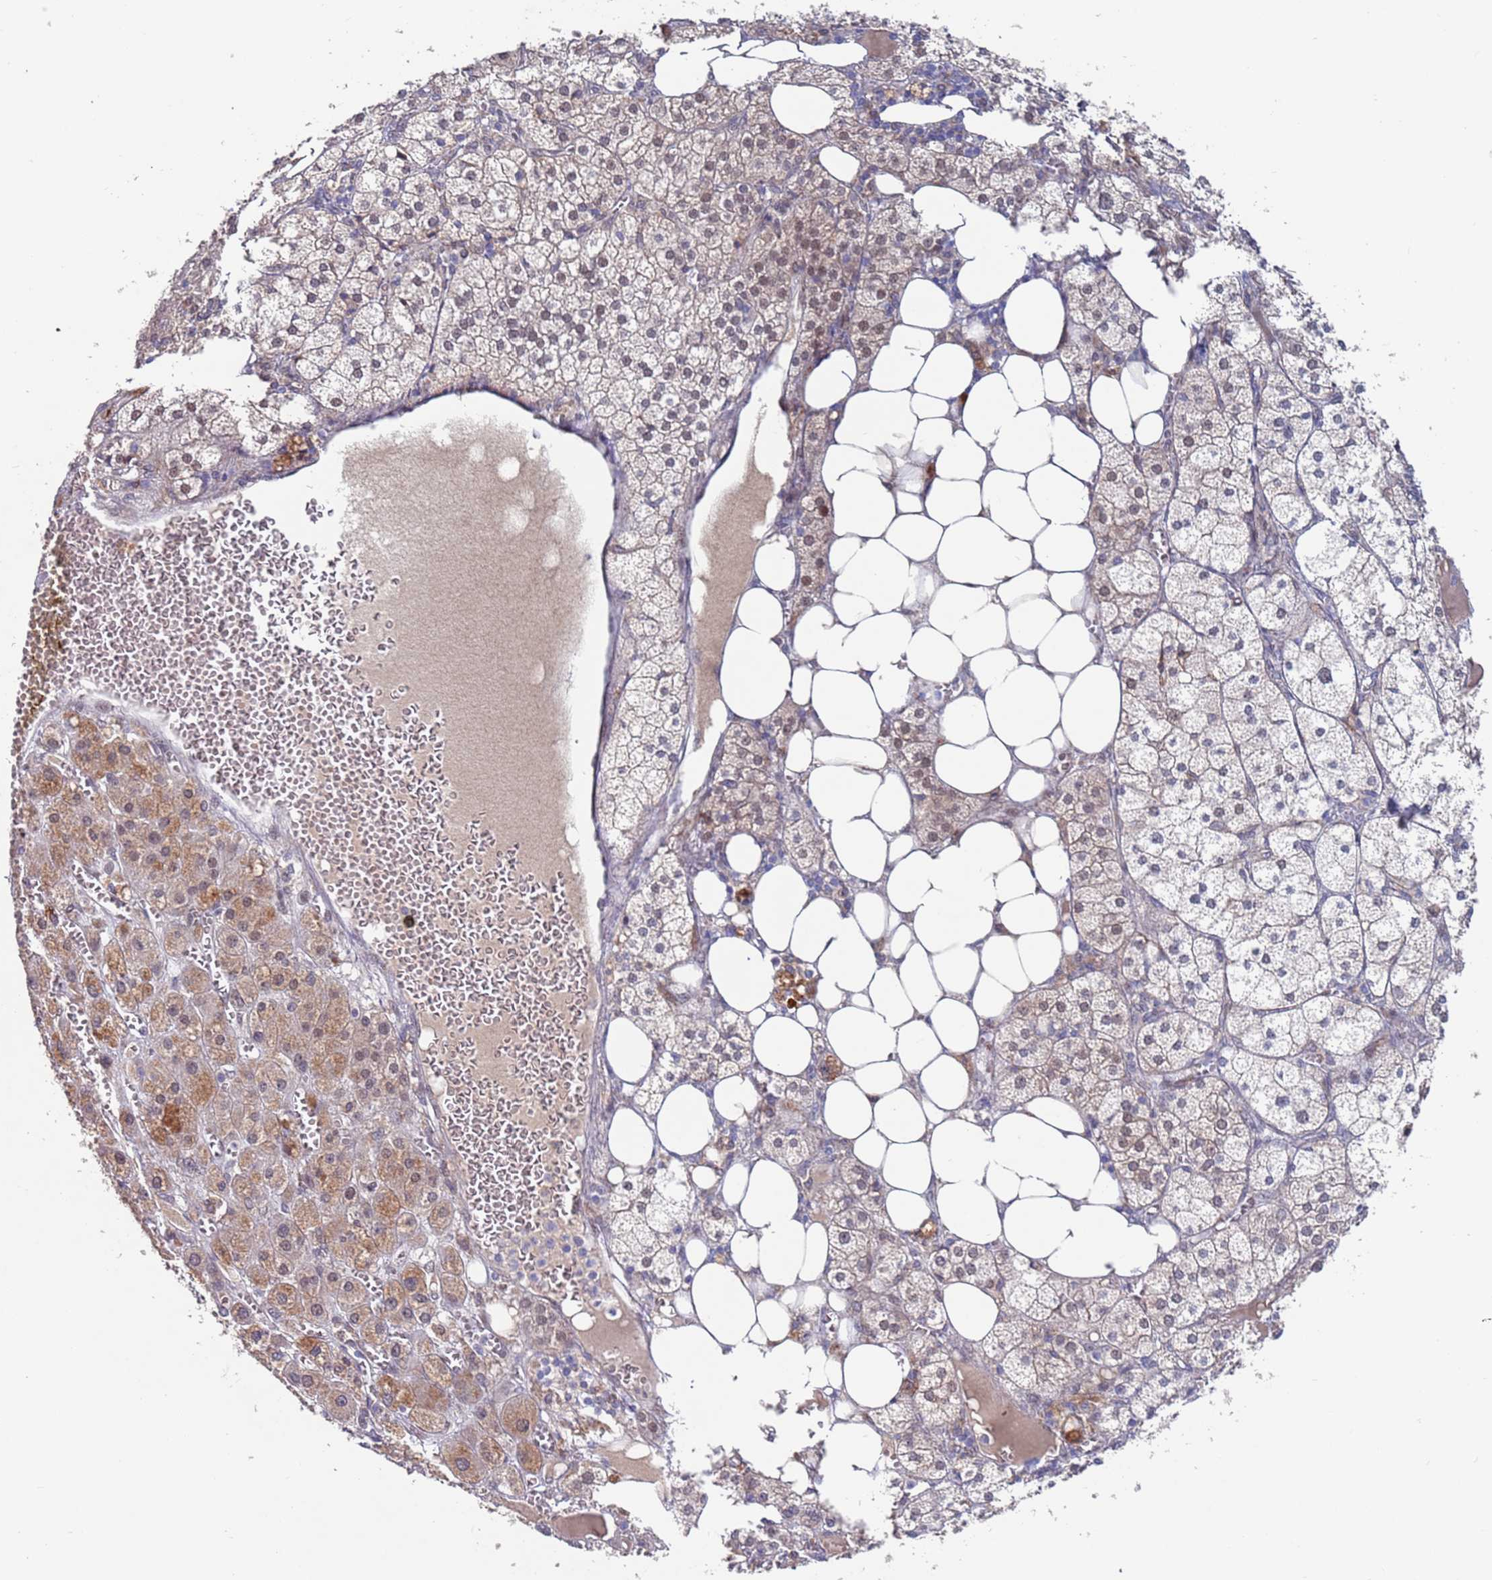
{"staining": {"intensity": "moderate", "quantity": "25%-75%", "location": "cytoplasmic/membranous,nuclear"}, "tissue": "adrenal gland", "cell_type": "Glandular cells", "image_type": "normal", "snomed": [{"axis": "morphology", "description": "Normal tissue, NOS"}, {"axis": "topography", "description": "Adrenal gland"}], "caption": "This histopathology image shows immunohistochemistry (IHC) staining of normal adrenal gland, with medium moderate cytoplasmic/membranous,nuclear positivity in about 25%-75% of glandular cells.", "gene": "FBXO27", "patient": {"sex": "female", "age": 61}}